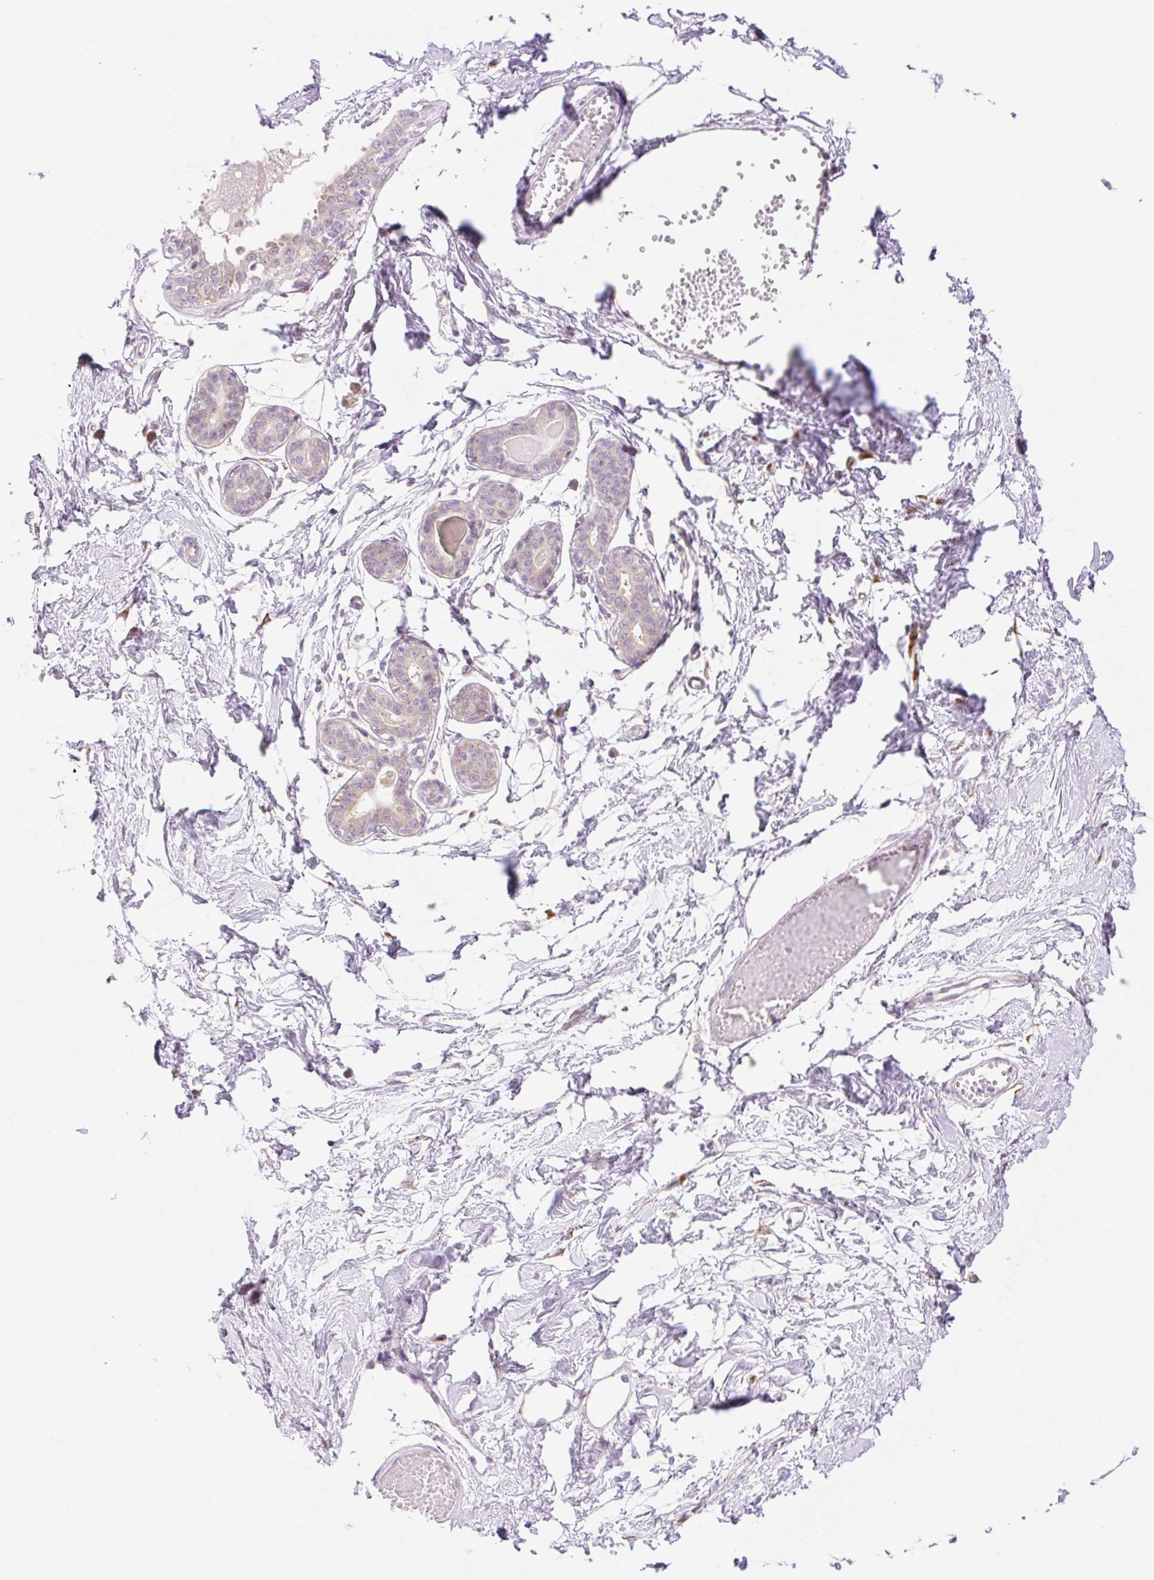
{"staining": {"intensity": "negative", "quantity": "none", "location": "none"}, "tissue": "breast", "cell_type": "Adipocytes", "image_type": "normal", "snomed": [{"axis": "morphology", "description": "Normal tissue, NOS"}, {"axis": "topography", "description": "Breast"}], "caption": "IHC histopathology image of normal breast: human breast stained with DAB shows no significant protein staining in adipocytes.", "gene": "COL5A1", "patient": {"sex": "female", "age": 45}}